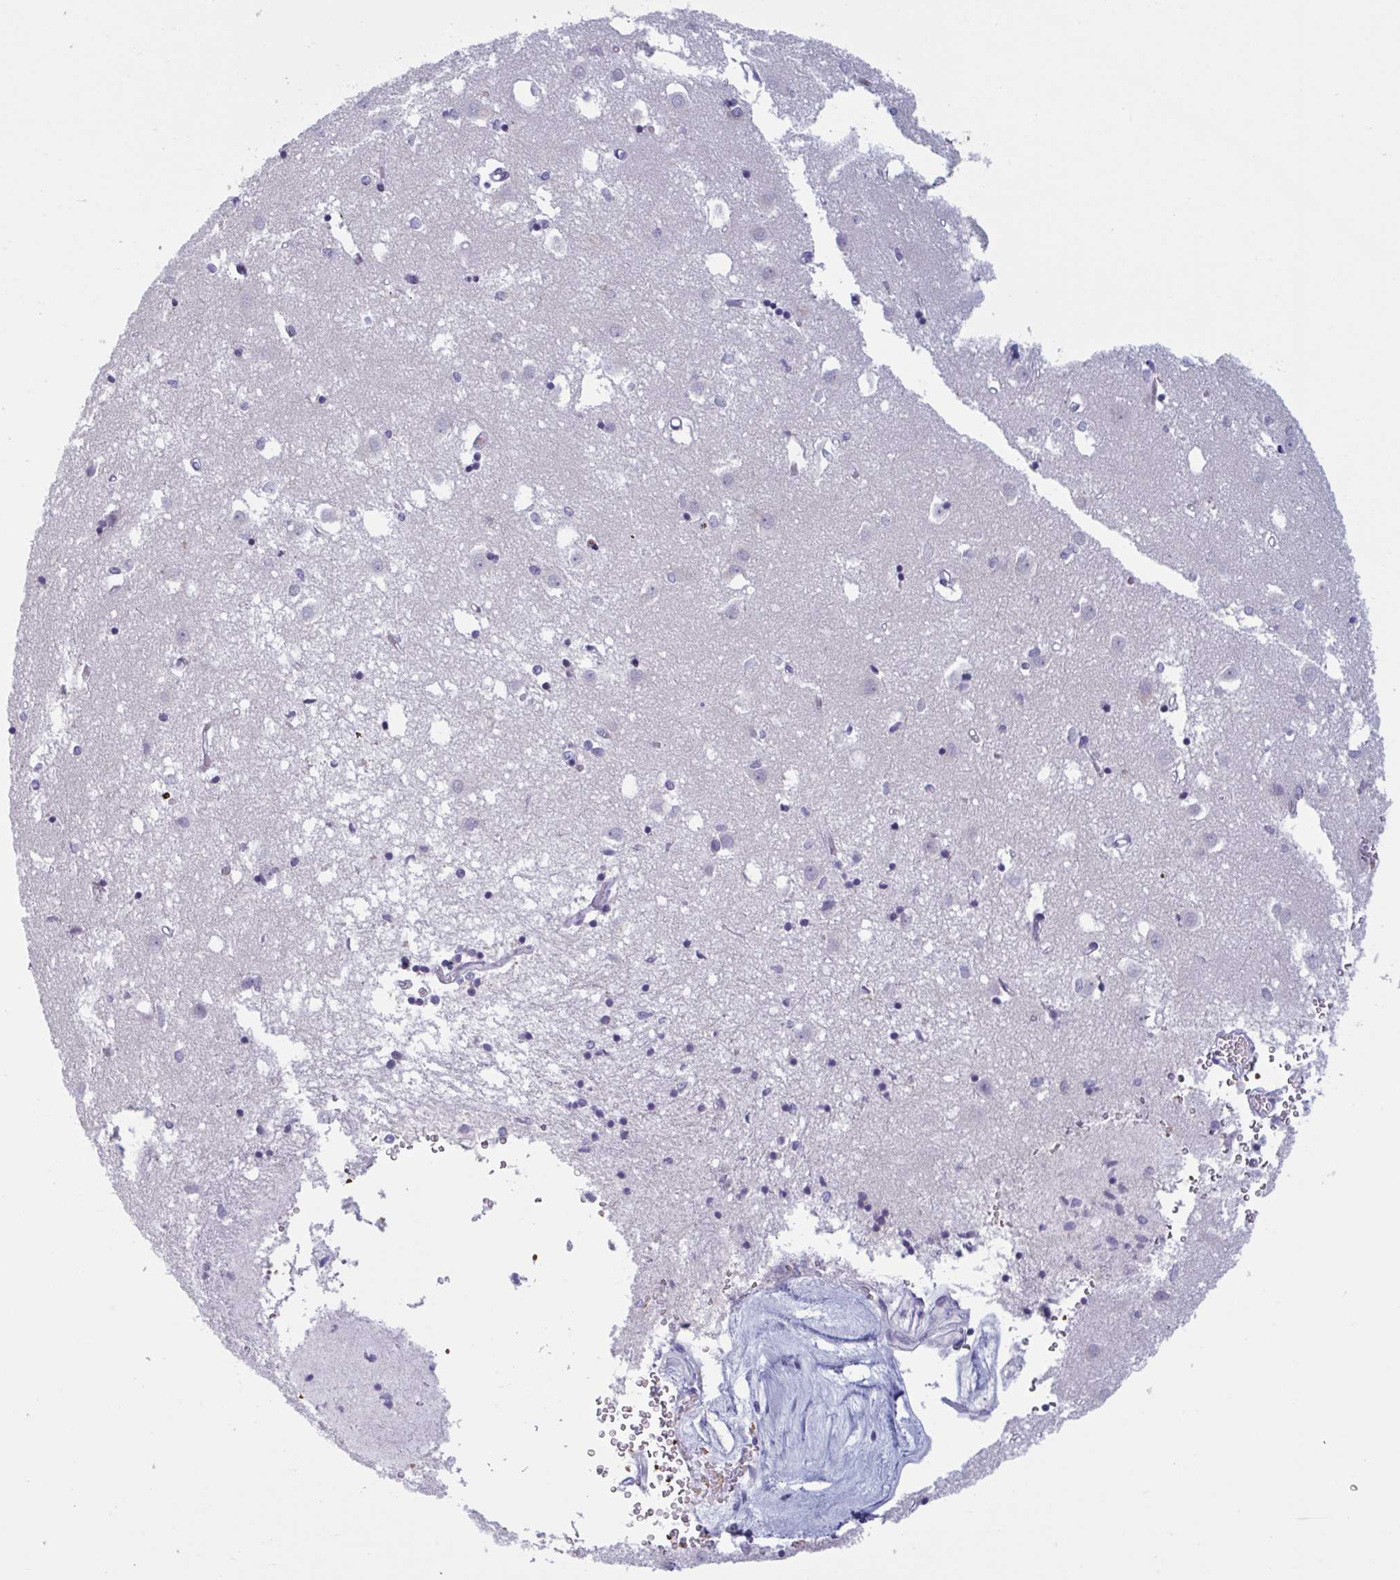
{"staining": {"intensity": "negative", "quantity": "none", "location": "none"}, "tissue": "caudate", "cell_type": "Glial cells", "image_type": "normal", "snomed": [{"axis": "morphology", "description": "Normal tissue, NOS"}, {"axis": "topography", "description": "Lateral ventricle wall"}], "caption": "A photomicrograph of caudate stained for a protein displays no brown staining in glial cells. The staining was performed using DAB to visualize the protein expression in brown, while the nuclei were stained in blue with hematoxylin (Magnification: 20x).", "gene": "HSD11B2", "patient": {"sex": "male", "age": 70}}